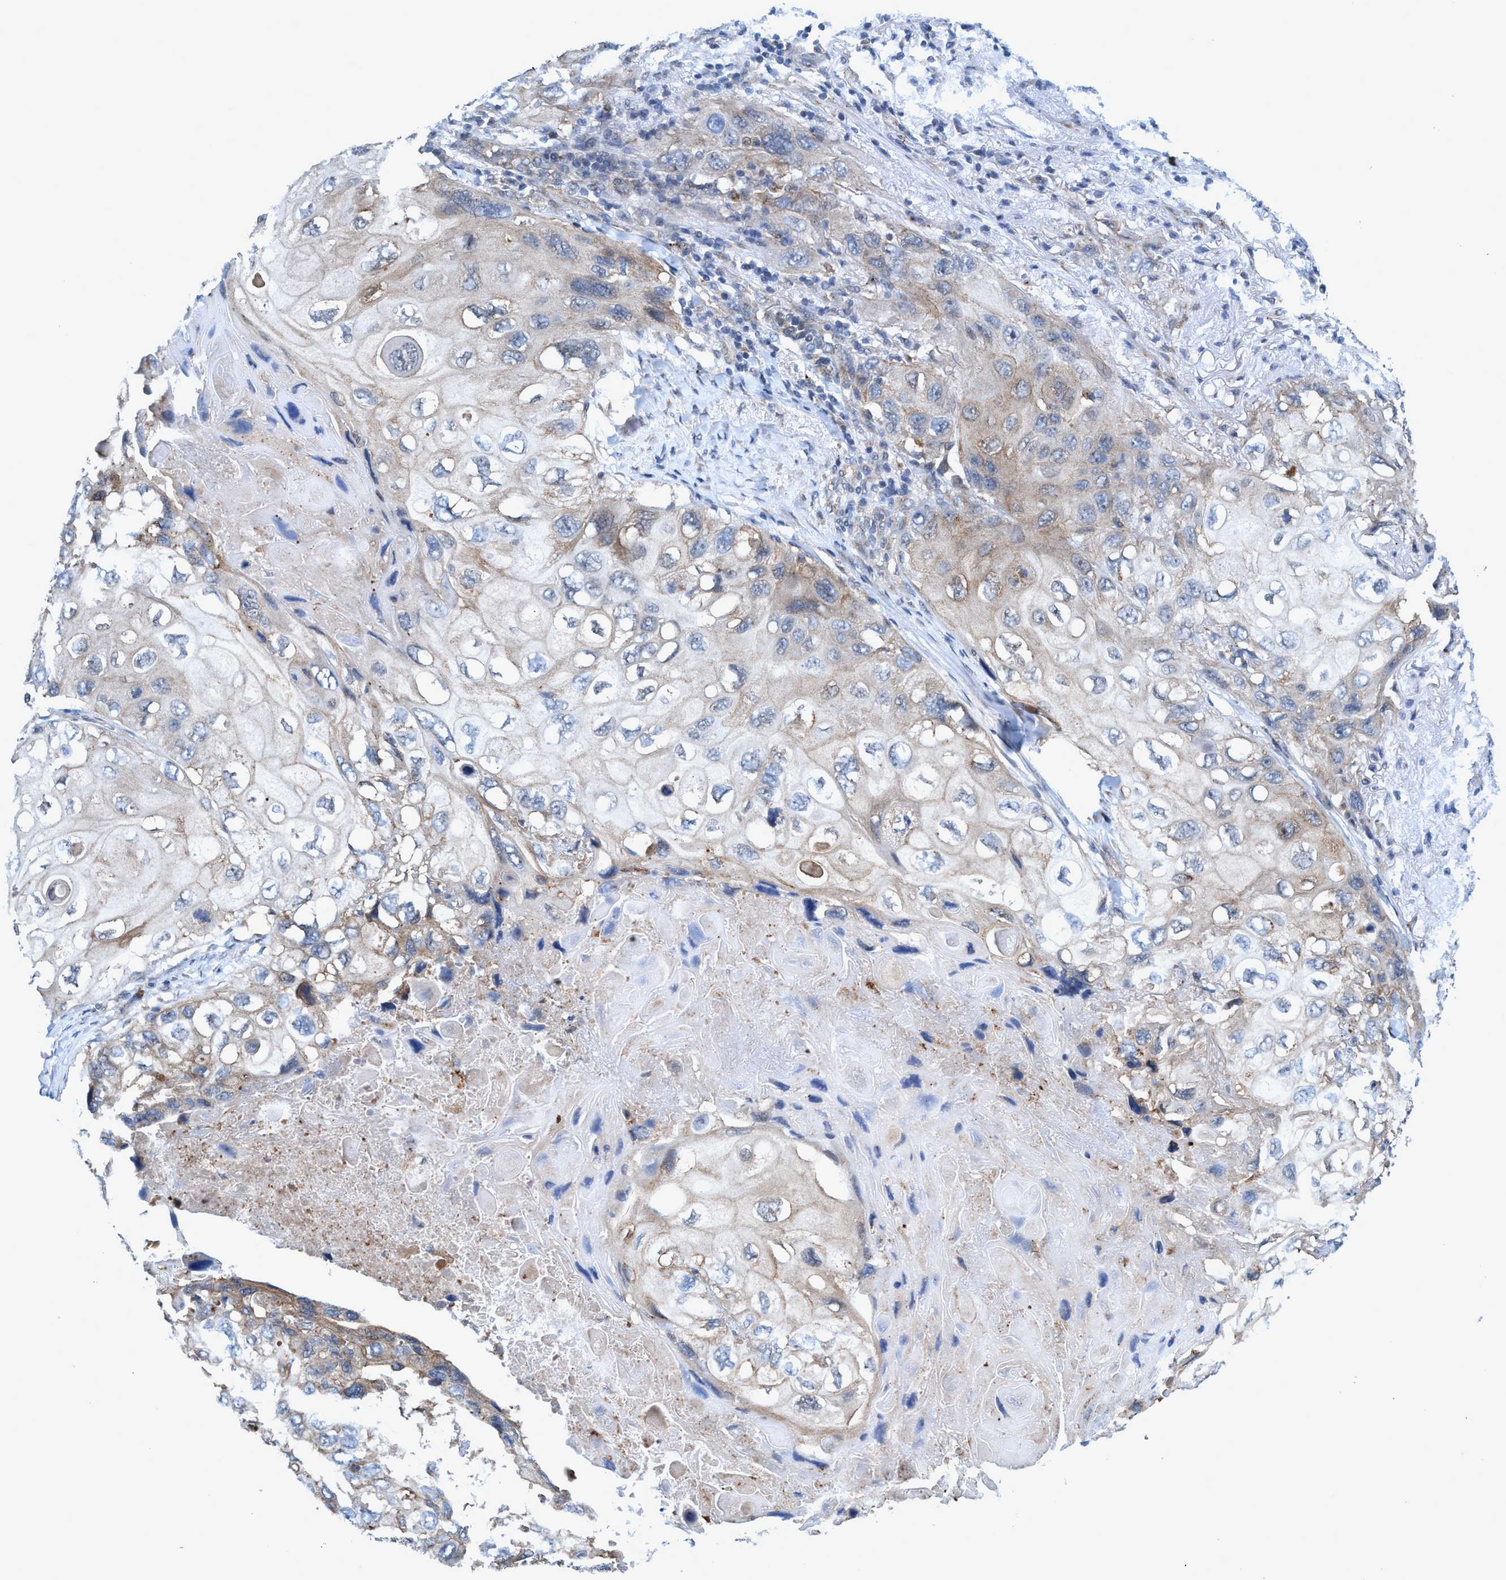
{"staining": {"intensity": "weak", "quantity": "<25%", "location": "cytoplasmic/membranous"}, "tissue": "lung cancer", "cell_type": "Tumor cells", "image_type": "cancer", "snomed": [{"axis": "morphology", "description": "Squamous cell carcinoma, NOS"}, {"axis": "topography", "description": "Lung"}], "caption": "High power microscopy image of an IHC histopathology image of lung cancer (squamous cell carcinoma), revealing no significant expression in tumor cells.", "gene": "TRIM65", "patient": {"sex": "female", "age": 73}}